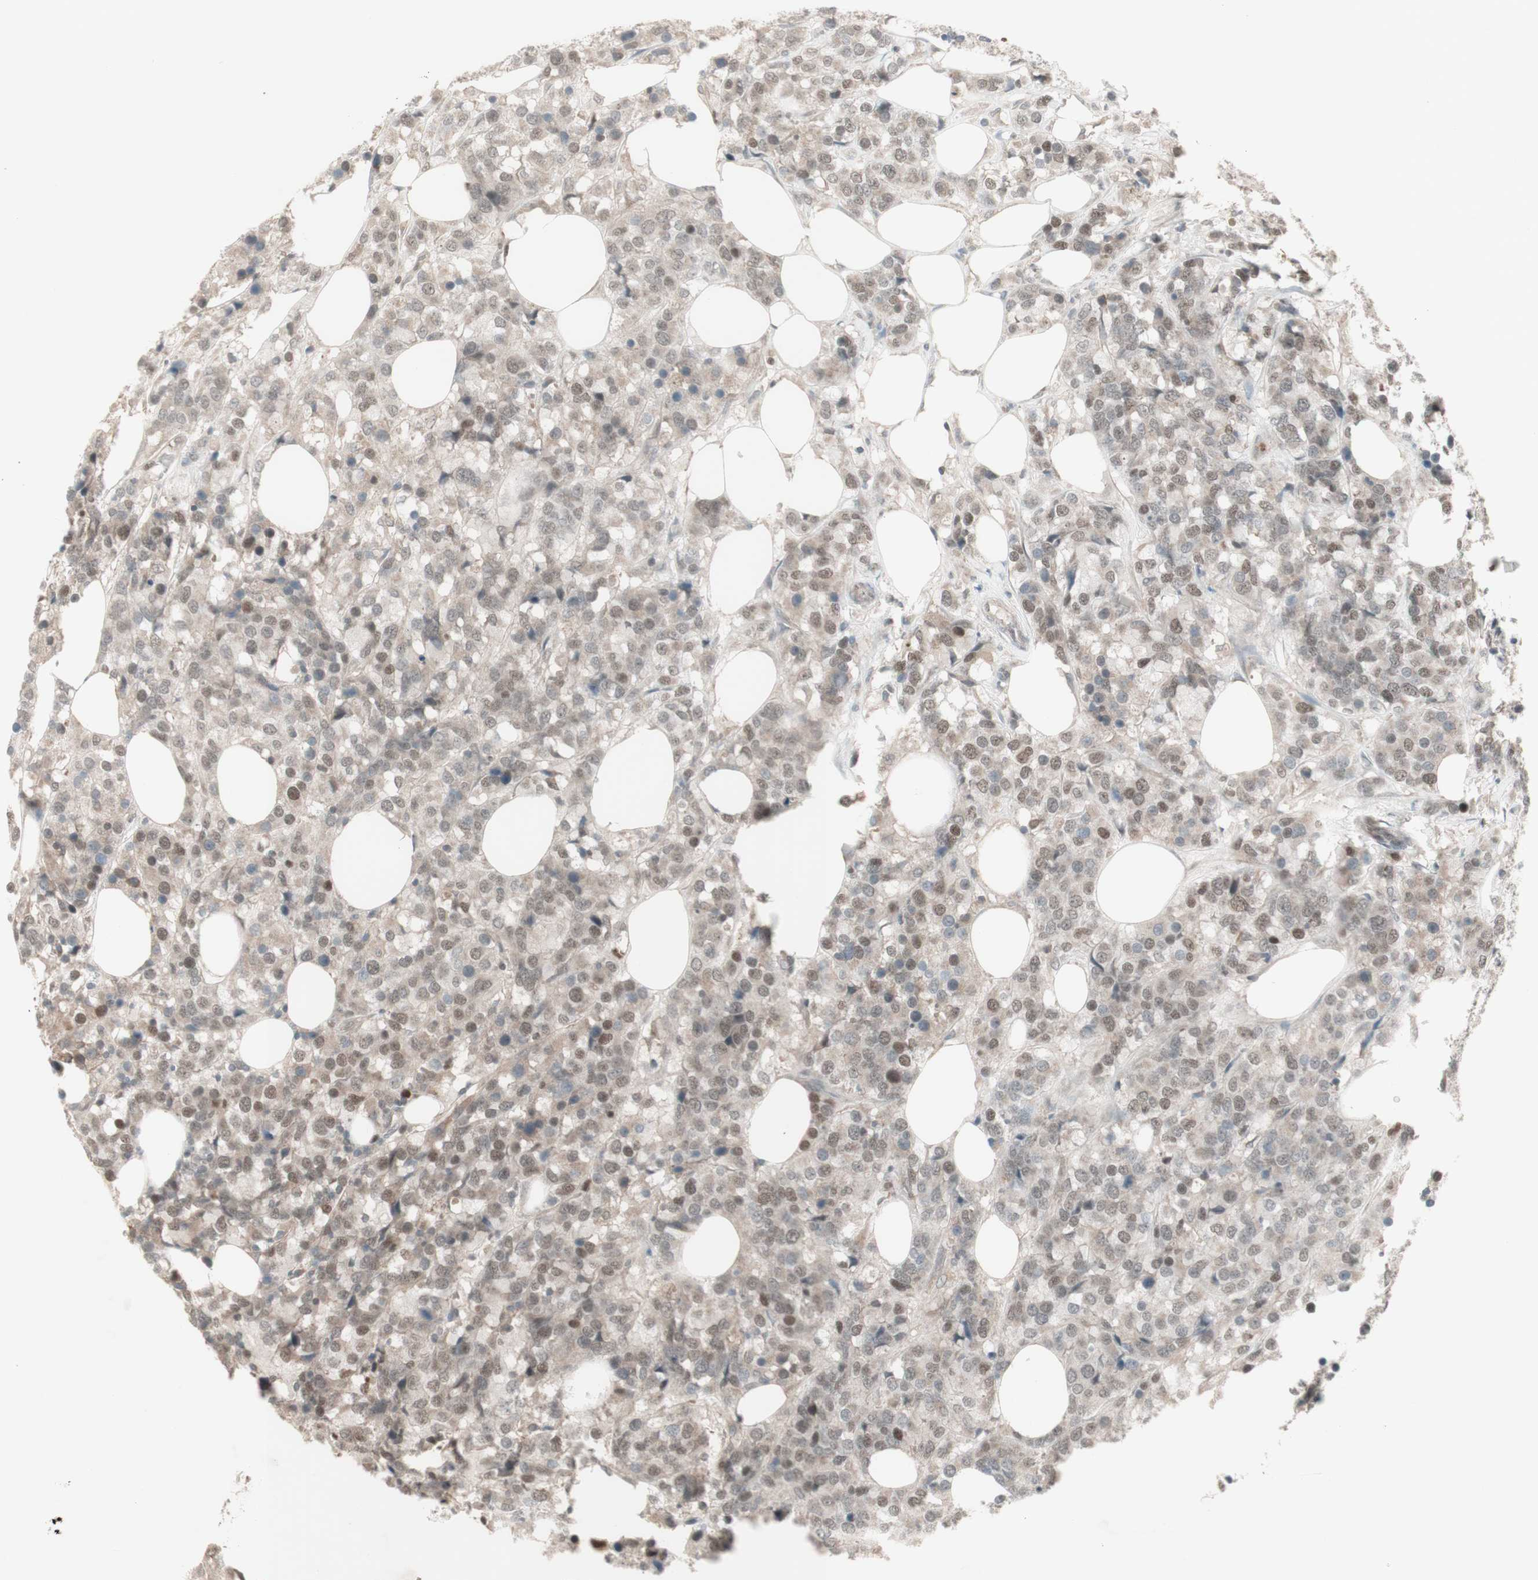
{"staining": {"intensity": "weak", "quantity": "25%-75%", "location": "cytoplasmic/membranous,nuclear"}, "tissue": "breast cancer", "cell_type": "Tumor cells", "image_type": "cancer", "snomed": [{"axis": "morphology", "description": "Lobular carcinoma"}, {"axis": "topography", "description": "Breast"}], "caption": "This histopathology image displays immunohistochemistry (IHC) staining of human breast cancer, with low weak cytoplasmic/membranous and nuclear staining in about 25%-75% of tumor cells.", "gene": "MSH6", "patient": {"sex": "female", "age": 59}}